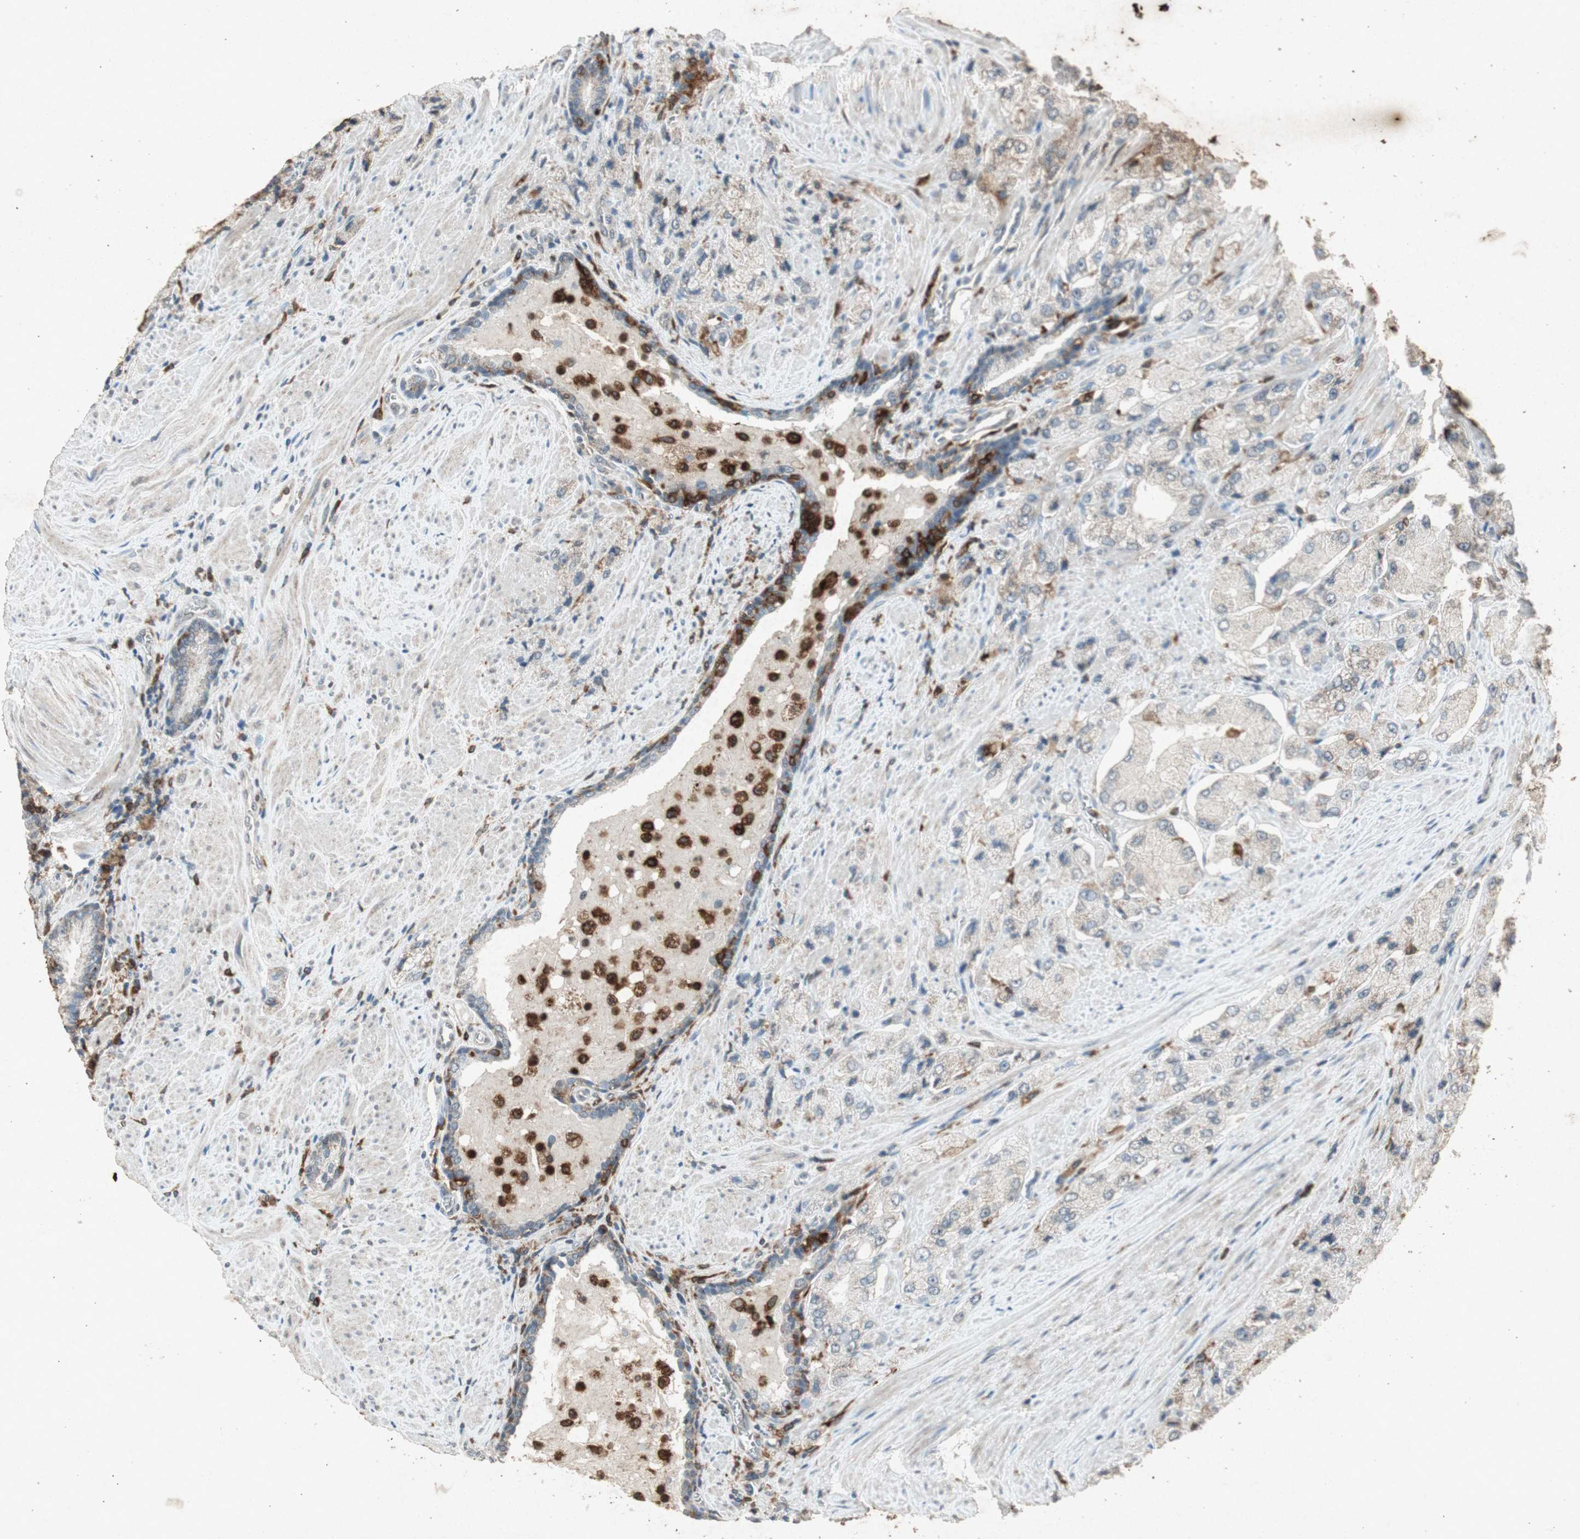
{"staining": {"intensity": "weak", "quantity": "25%-75%", "location": "cytoplasmic/membranous"}, "tissue": "prostate cancer", "cell_type": "Tumor cells", "image_type": "cancer", "snomed": [{"axis": "morphology", "description": "Adenocarcinoma, High grade"}, {"axis": "topography", "description": "Prostate"}], "caption": "Weak cytoplasmic/membranous positivity is identified in approximately 25%-75% of tumor cells in prostate adenocarcinoma (high-grade).", "gene": "TYROBP", "patient": {"sex": "male", "age": 58}}